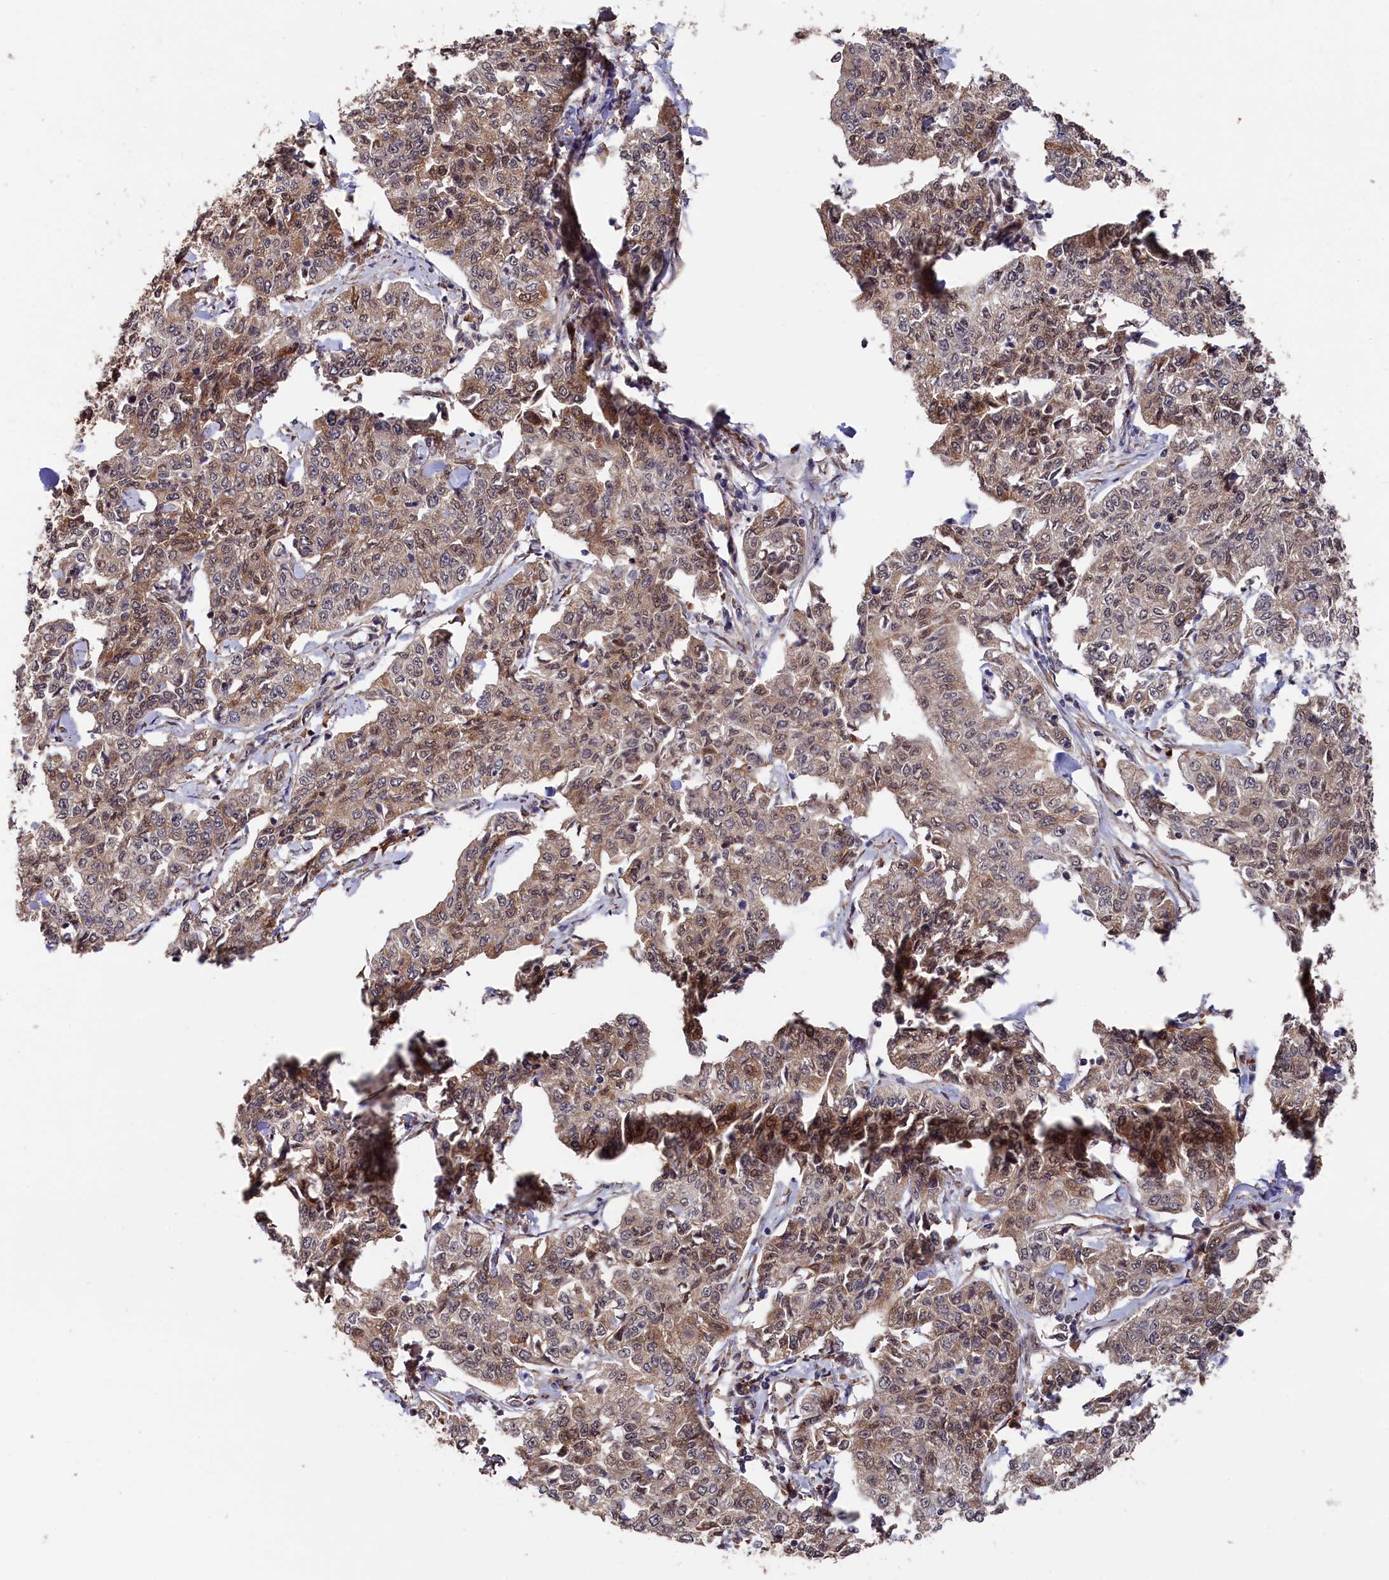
{"staining": {"intensity": "moderate", "quantity": "25%-75%", "location": "cytoplasmic/membranous"}, "tissue": "cervical cancer", "cell_type": "Tumor cells", "image_type": "cancer", "snomed": [{"axis": "morphology", "description": "Squamous cell carcinoma, NOS"}, {"axis": "topography", "description": "Cervix"}], "caption": "Tumor cells exhibit moderate cytoplasmic/membranous positivity in about 25%-75% of cells in cervical squamous cell carcinoma.", "gene": "SLC12A4", "patient": {"sex": "female", "age": 35}}